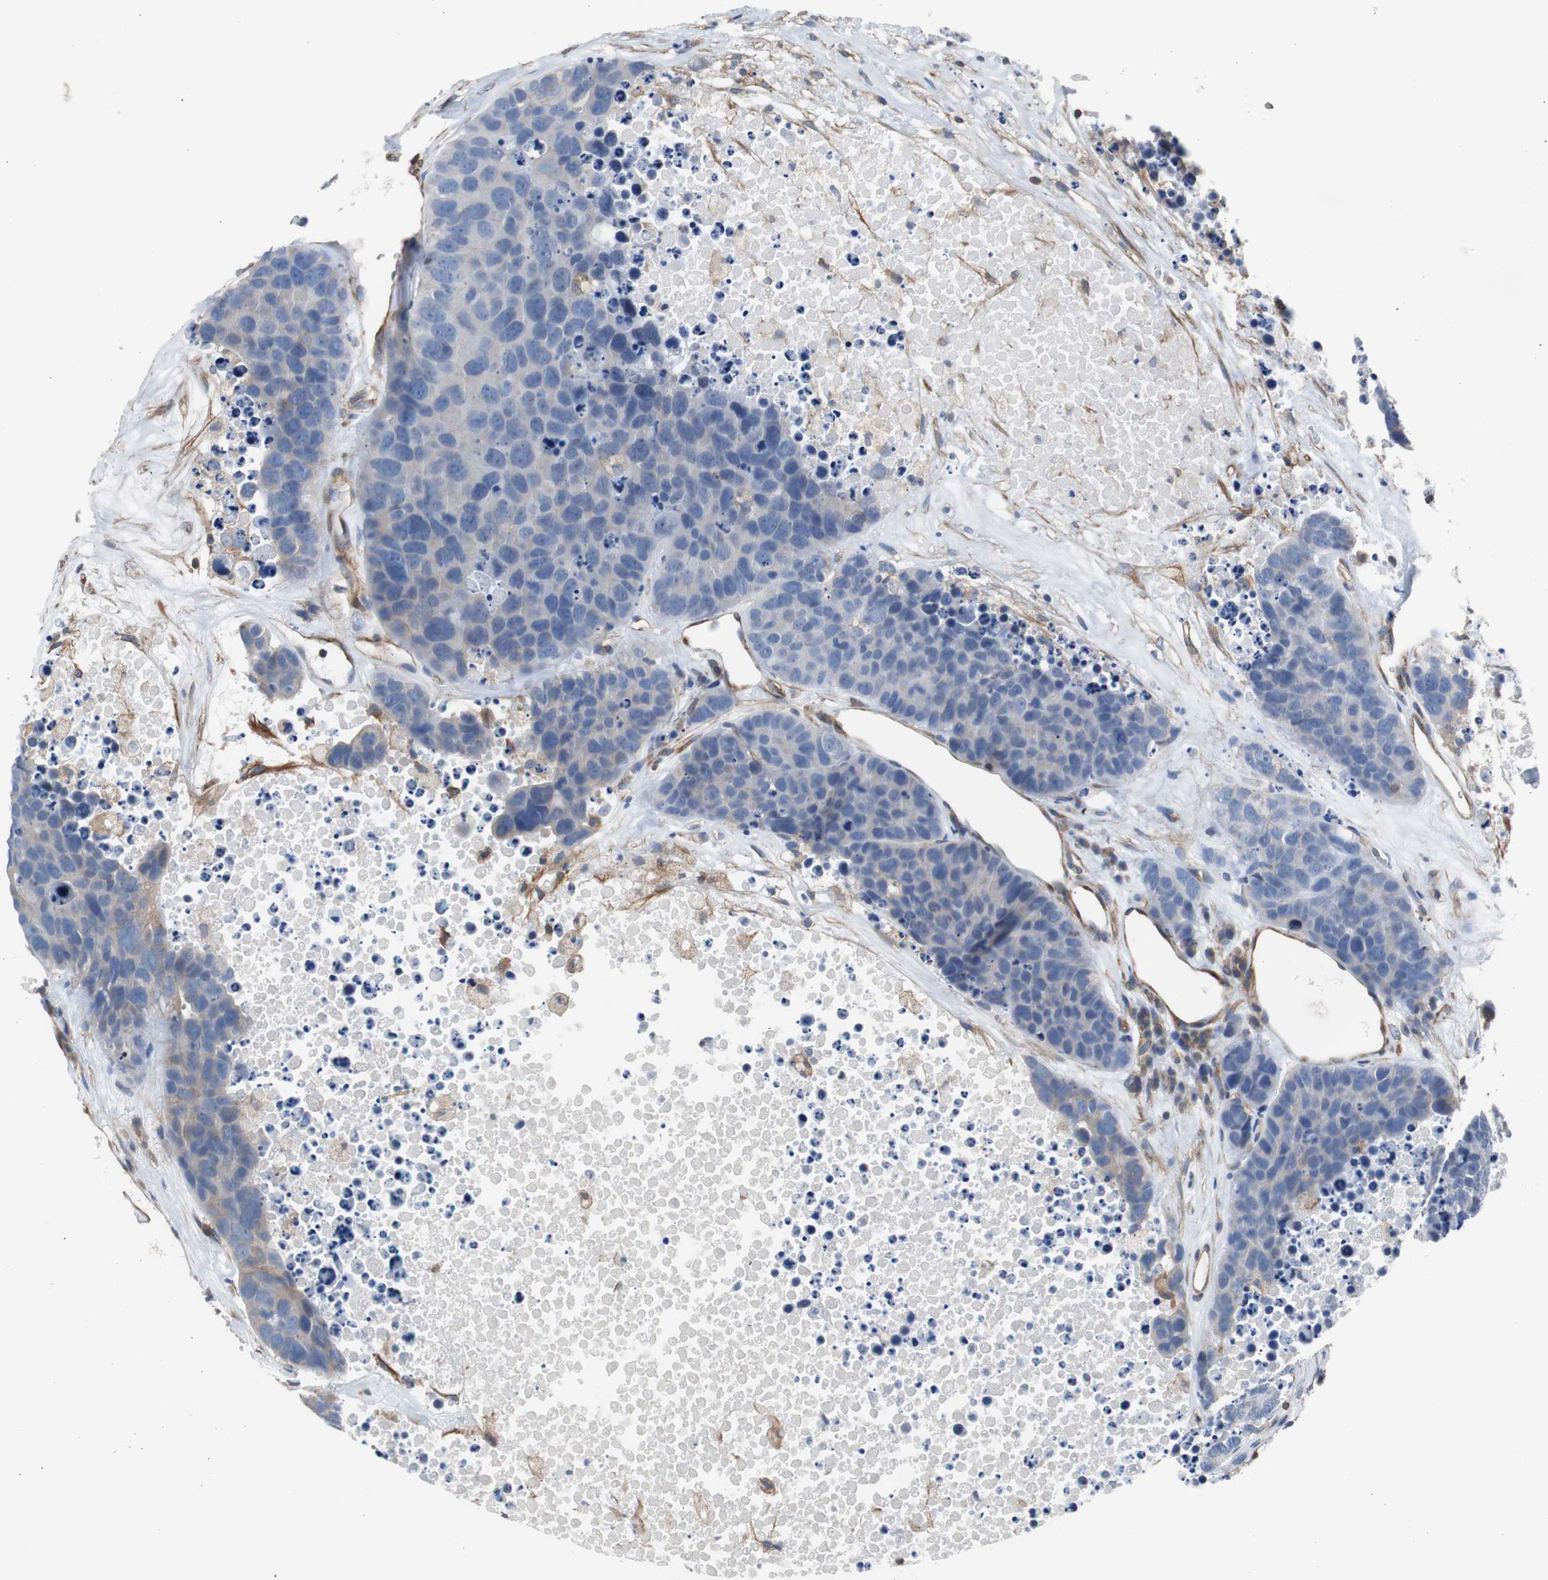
{"staining": {"intensity": "negative", "quantity": "none", "location": "none"}, "tissue": "carcinoid", "cell_type": "Tumor cells", "image_type": "cancer", "snomed": [{"axis": "morphology", "description": "Carcinoid, malignant, NOS"}, {"axis": "topography", "description": "Lung"}], "caption": "This is an immunohistochemistry (IHC) image of carcinoid. There is no staining in tumor cells.", "gene": "KIF3B", "patient": {"sex": "male", "age": 60}}